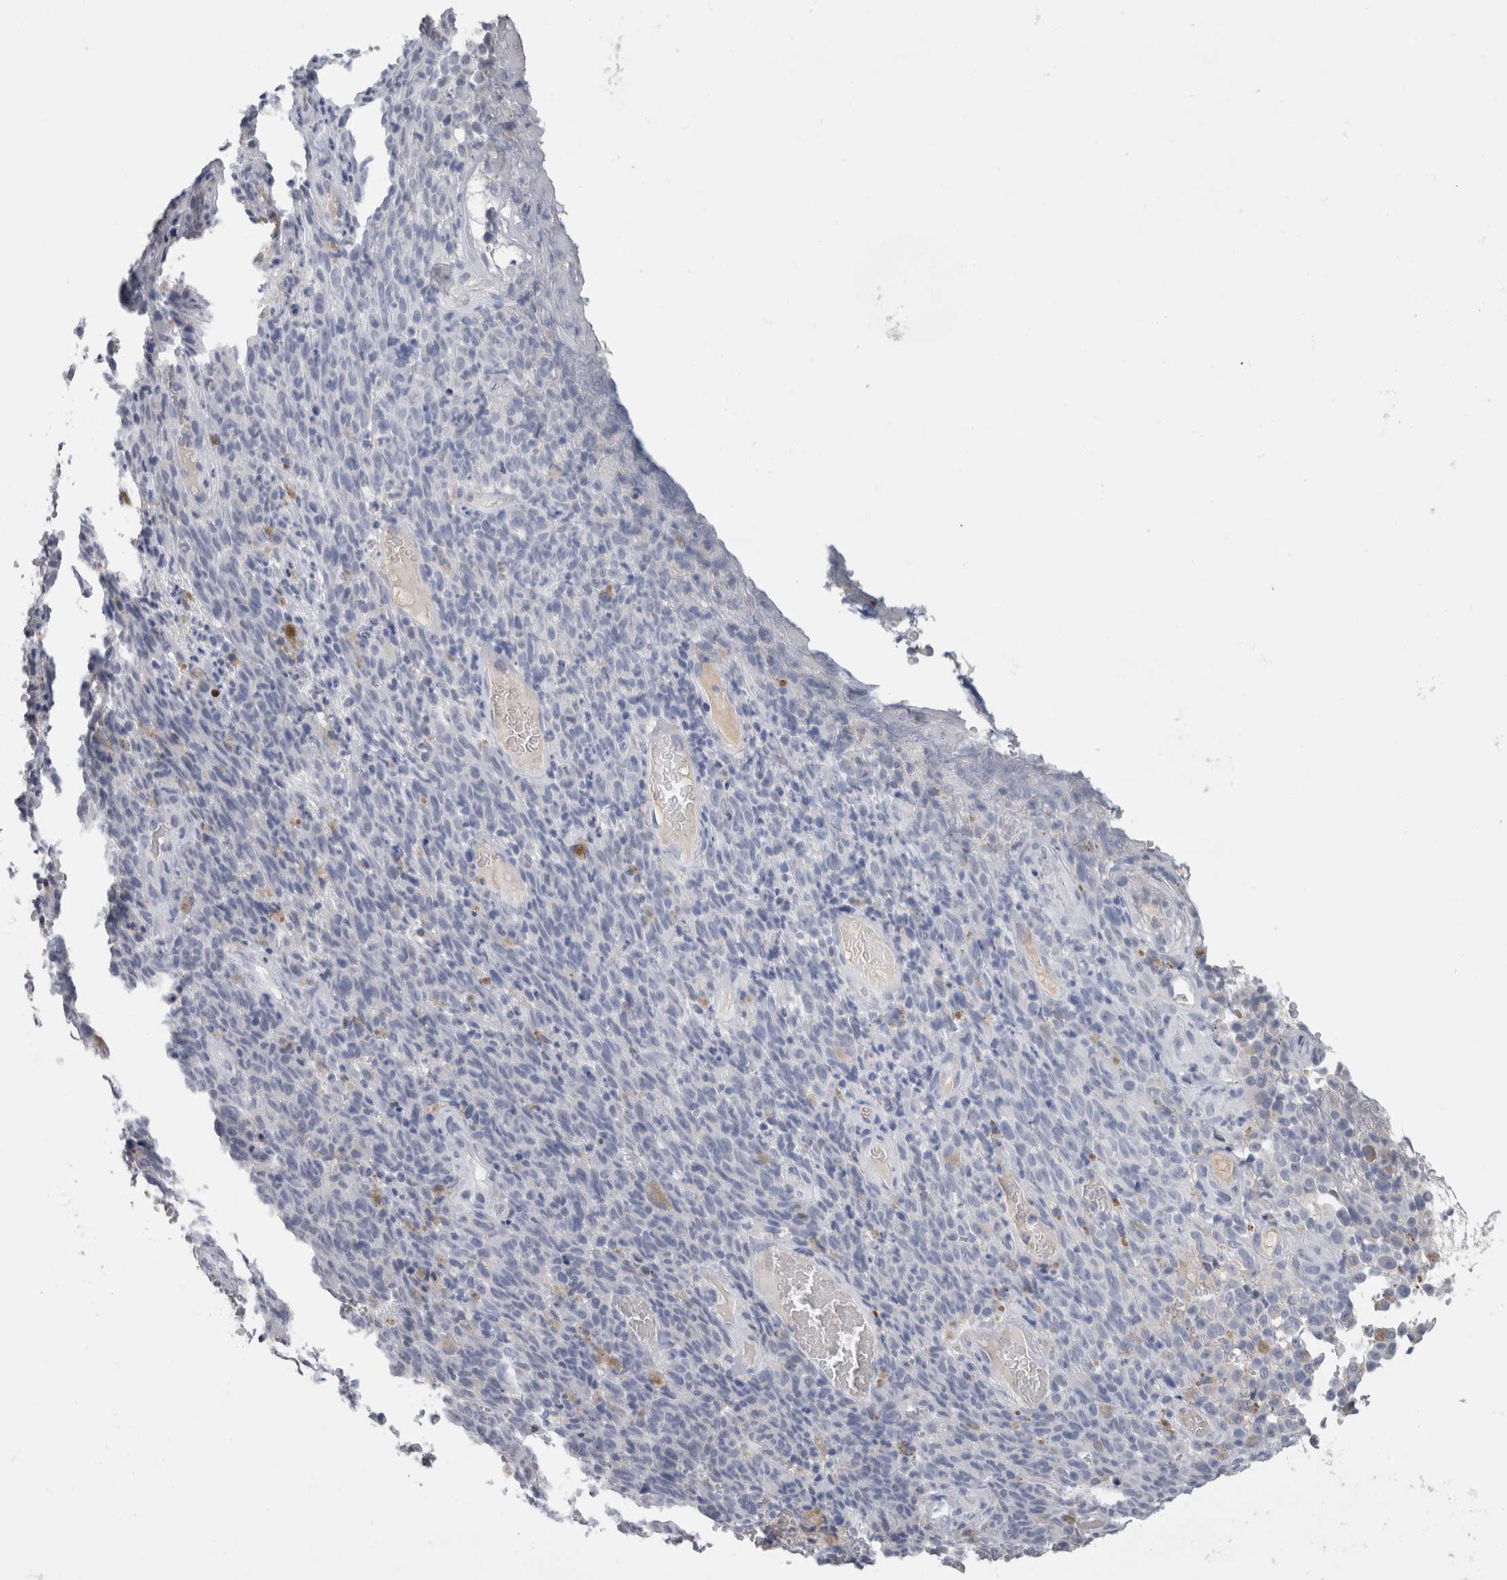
{"staining": {"intensity": "negative", "quantity": "none", "location": "none"}, "tissue": "melanoma", "cell_type": "Tumor cells", "image_type": "cancer", "snomed": [{"axis": "morphology", "description": "Malignant melanoma, NOS"}, {"axis": "topography", "description": "Skin"}], "caption": "Immunohistochemistry of human melanoma demonstrates no positivity in tumor cells.", "gene": "FABP4", "patient": {"sex": "female", "age": 82}}